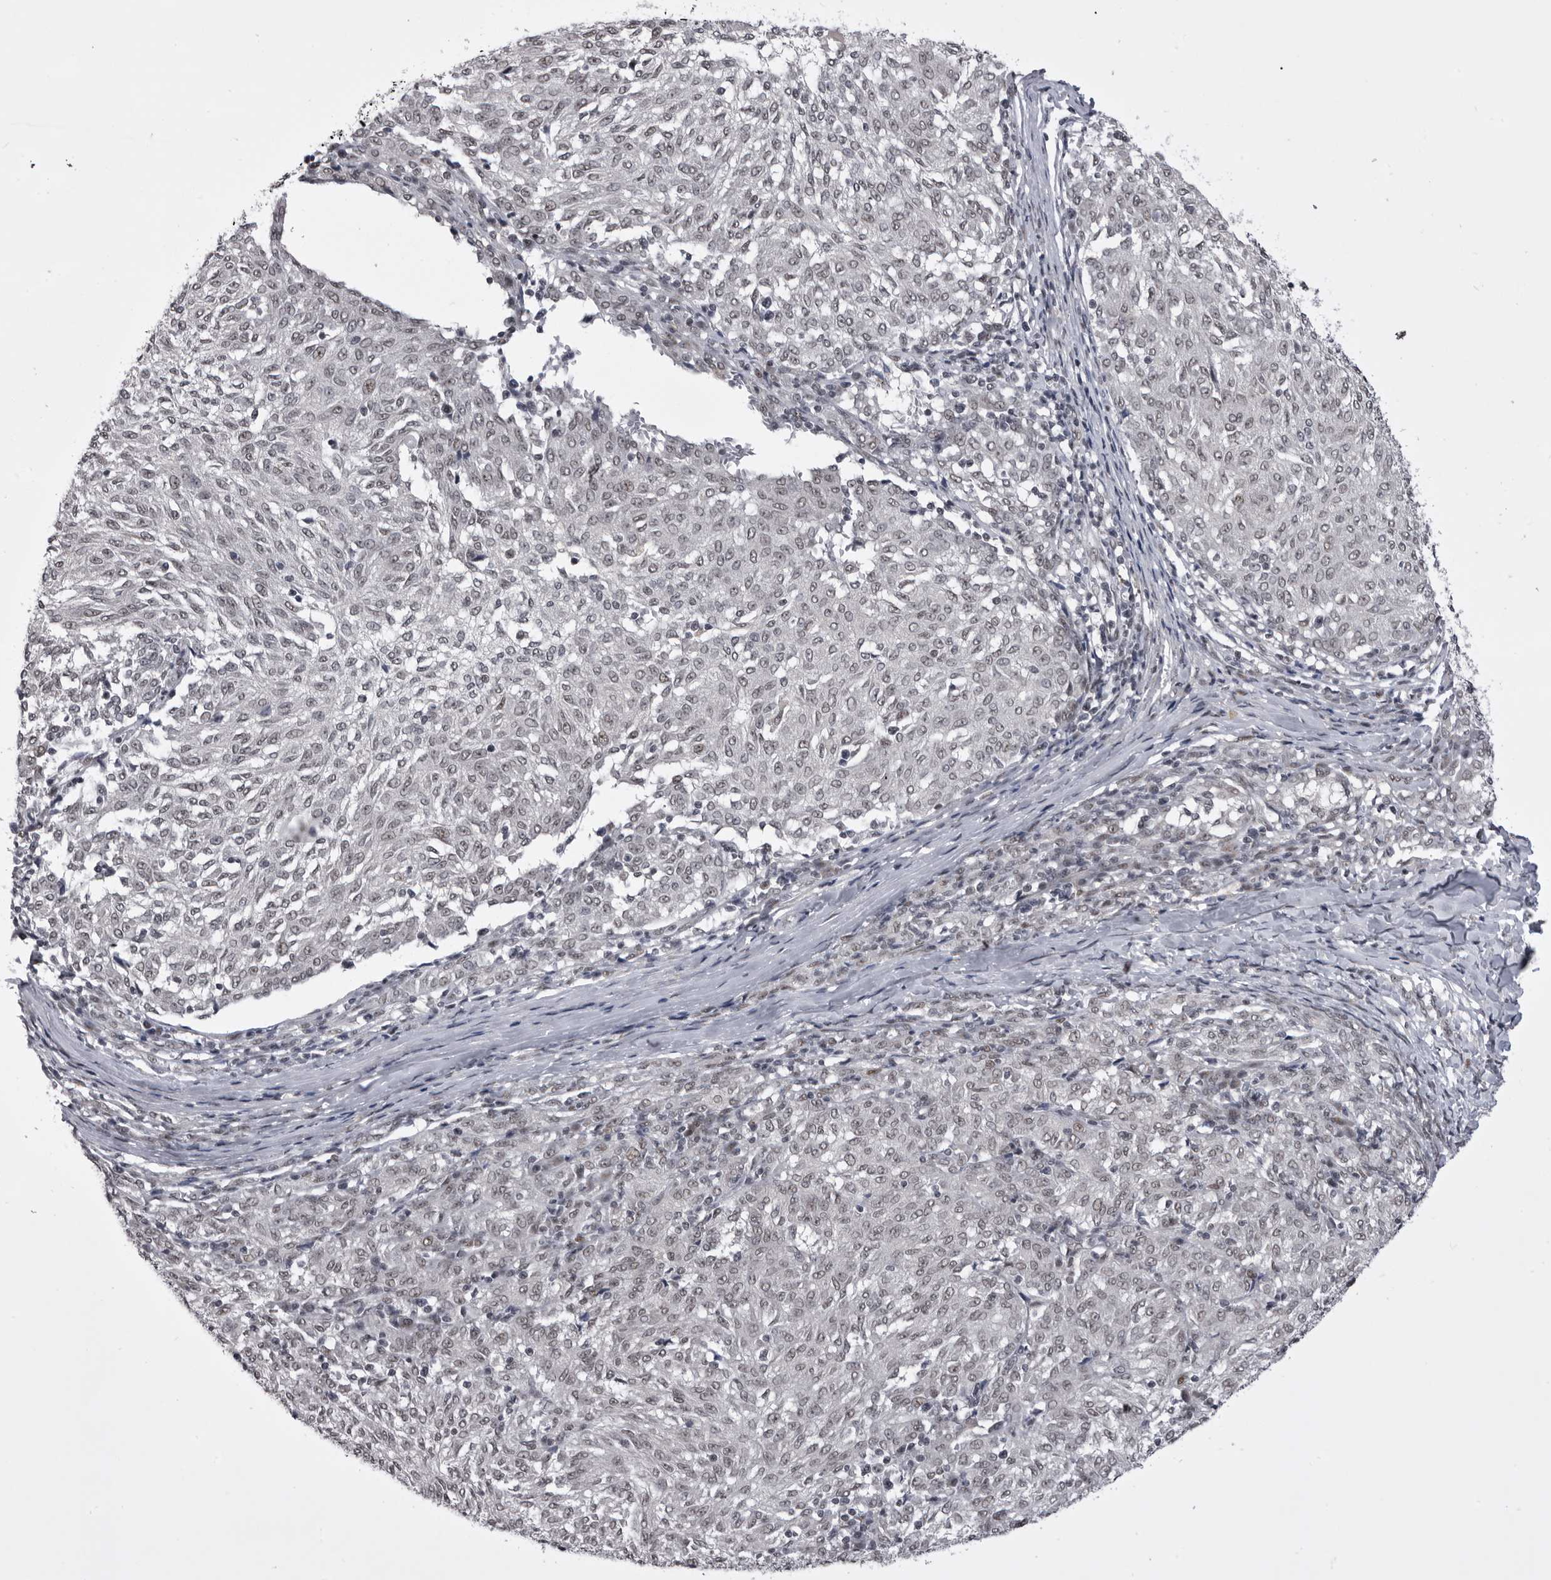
{"staining": {"intensity": "negative", "quantity": "none", "location": "none"}, "tissue": "melanoma", "cell_type": "Tumor cells", "image_type": "cancer", "snomed": [{"axis": "morphology", "description": "Malignant melanoma, NOS"}, {"axis": "topography", "description": "Skin"}], "caption": "Immunohistochemistry (IHC) image of human malignant melanoma stained for a protein (brown), which demonstrates no staining in tumor cells.", "gene": "PRPF3", "patient": {"sex": "female", "age": 72}}